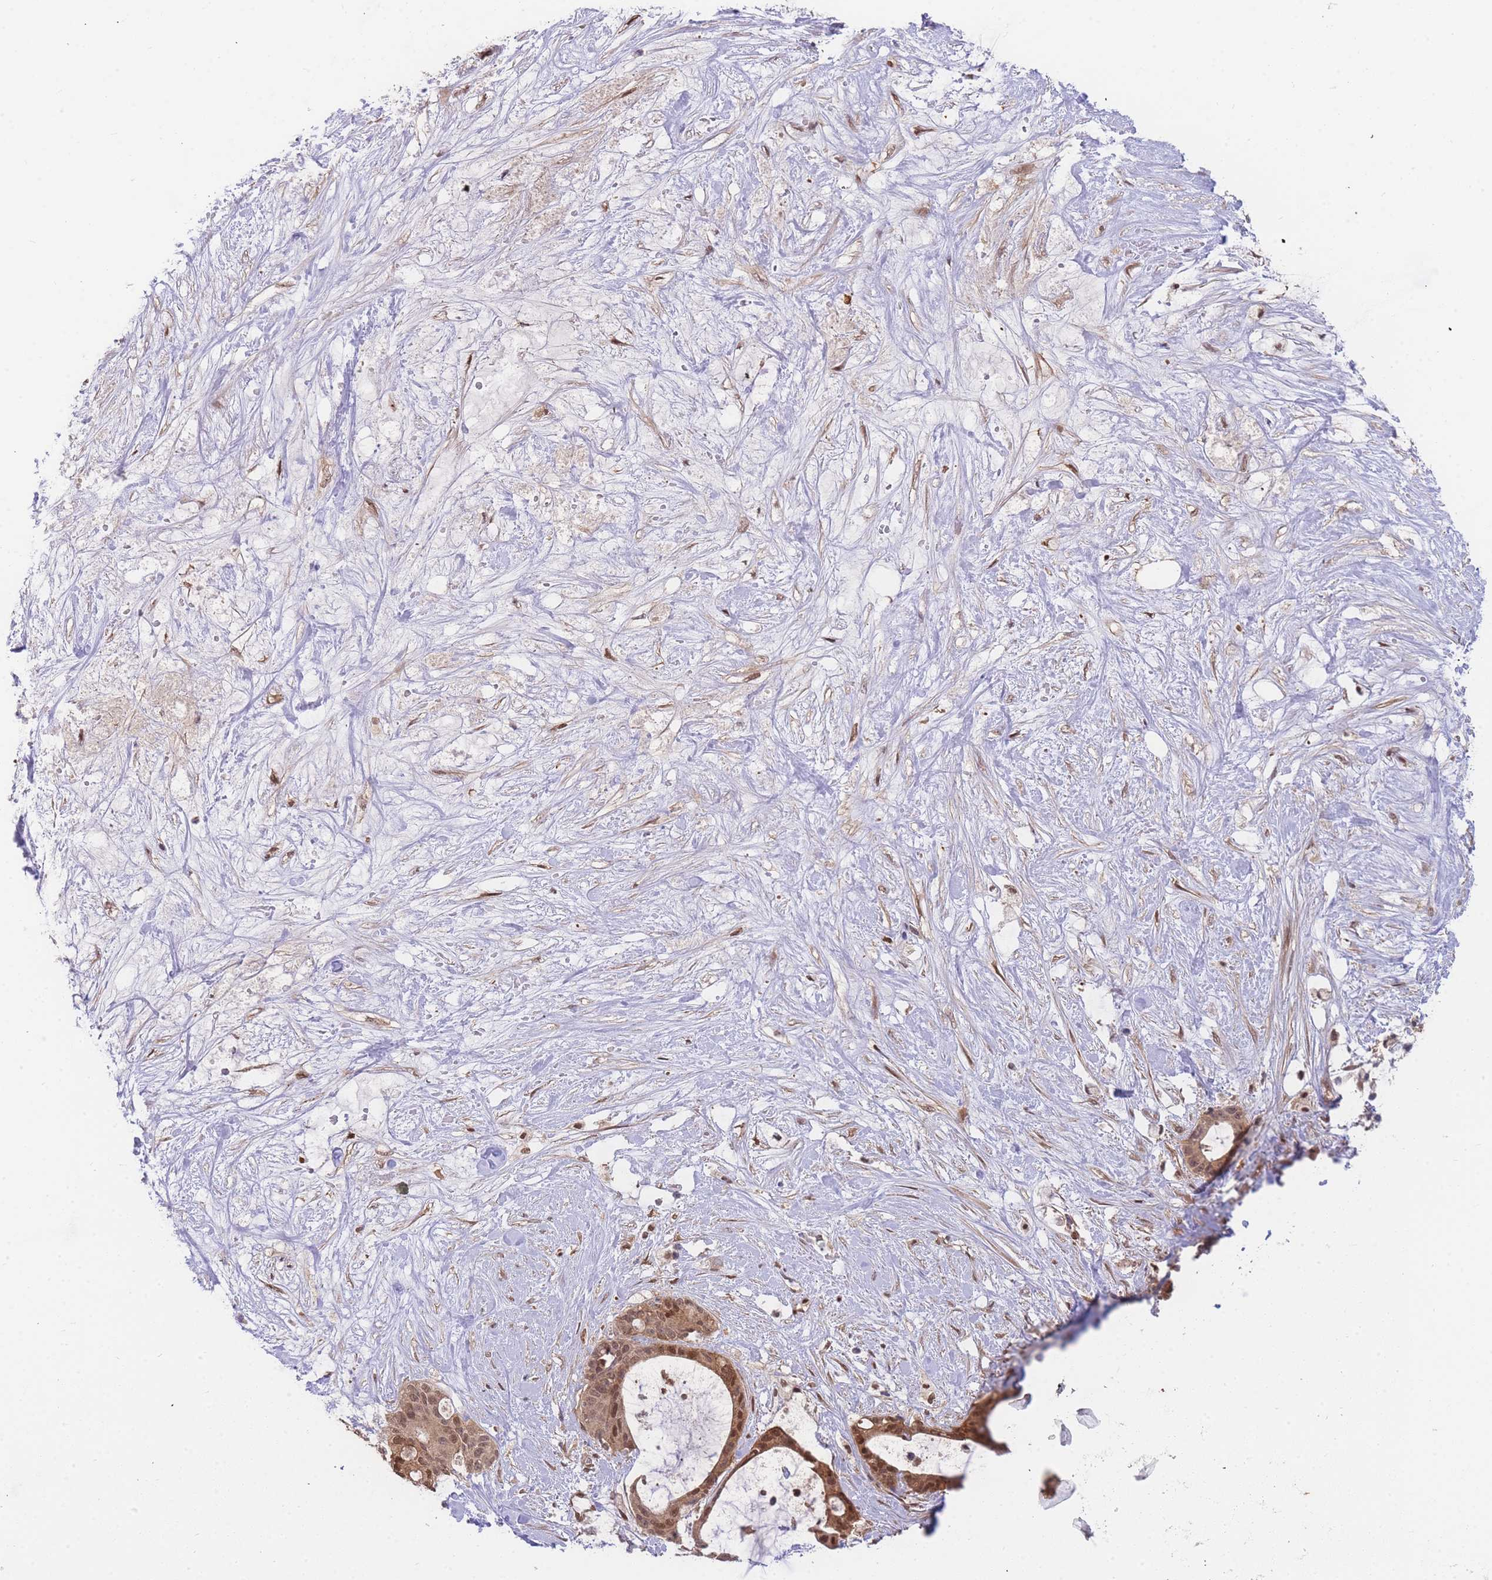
{"staining": {"intensity": "moderate", "quantity": ">75%", "location": "cytoplasmic/membranous,nuclear"}, "tissue": "liver cancer", "cell_type": "Tumor cells", "image_type": "cancer", "snomed": [{"axis": "morphology", "description": "Normal tissue, NOS"}, {"axis": "morphology", "description": "Cholangiocarcinoma"}, {"axis": "topography", "description": "Liver"}, {"axis": "topography", "description": "Peripheral nerve tissue"}], "caption": "High-power microscopy captured an immunohistochemistry (IHC) micrograph of liver cancer (cholangiocarcinoma), revealing moderate cytoplasmic/membranous and nuclear expression in about >75% of tumor cells. (DAB (3,3'-diaminobenzidine) IHC, brown staining for protein, blue staining for nuclei).", "gene": "KIAA1191", "patient": {"sex": "female", "age": 73}}